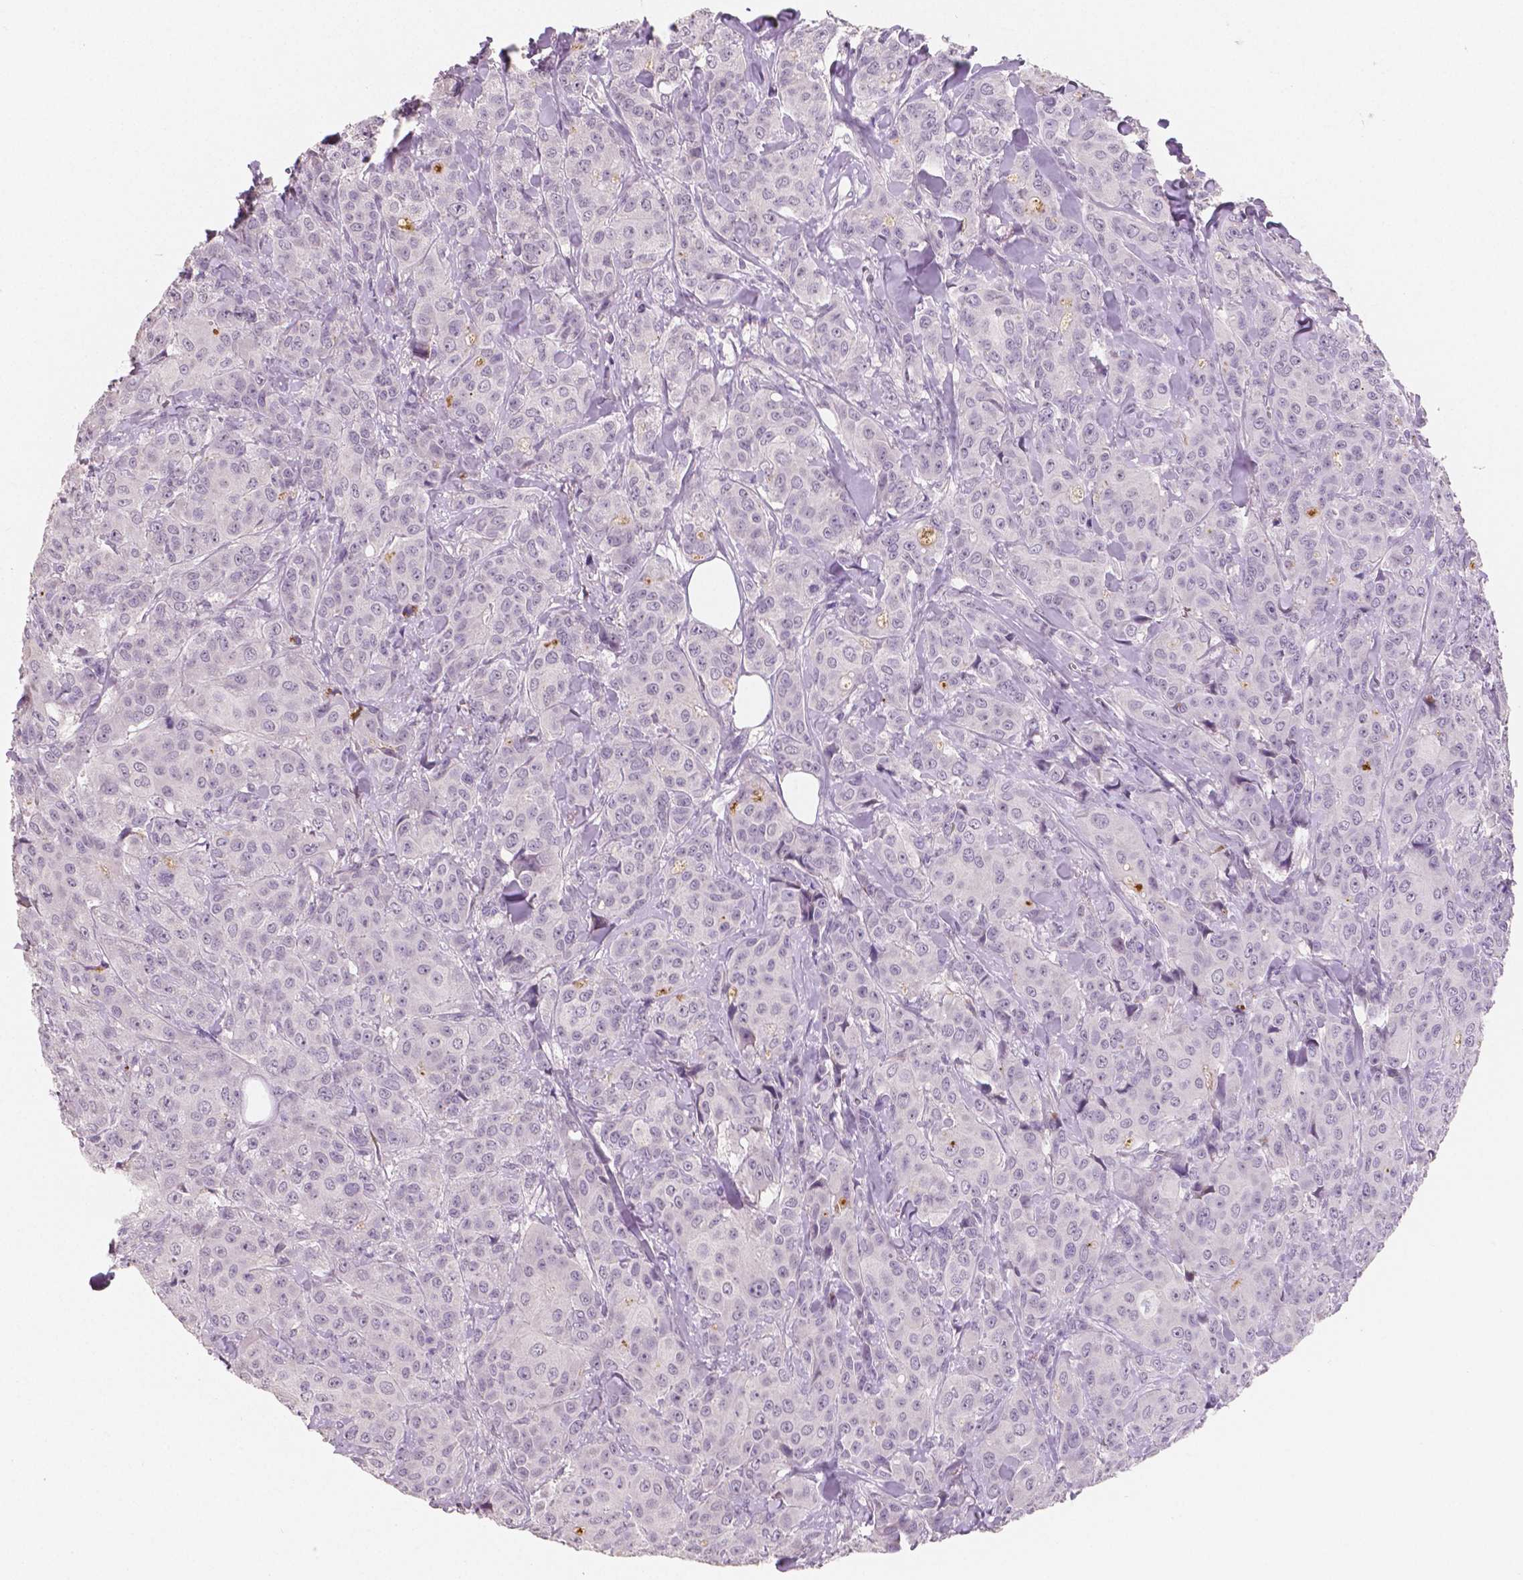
{"staining": {"intensity": "negative", "quantity": "none", "location": "none"}, "tissue": "breast cancer", "cell_type": "Tumor cells", "image_type": "cancer", "snomed": [{"axis": "morphology", "description": "Duct carcinoma"}, {"axis": "topography", "description": "Breast"}], "caption": "Tumor cells show no significant protein expression in breast cancer.", "gene": "APOA4", "patient": {"sex": "female", "age": 43}}